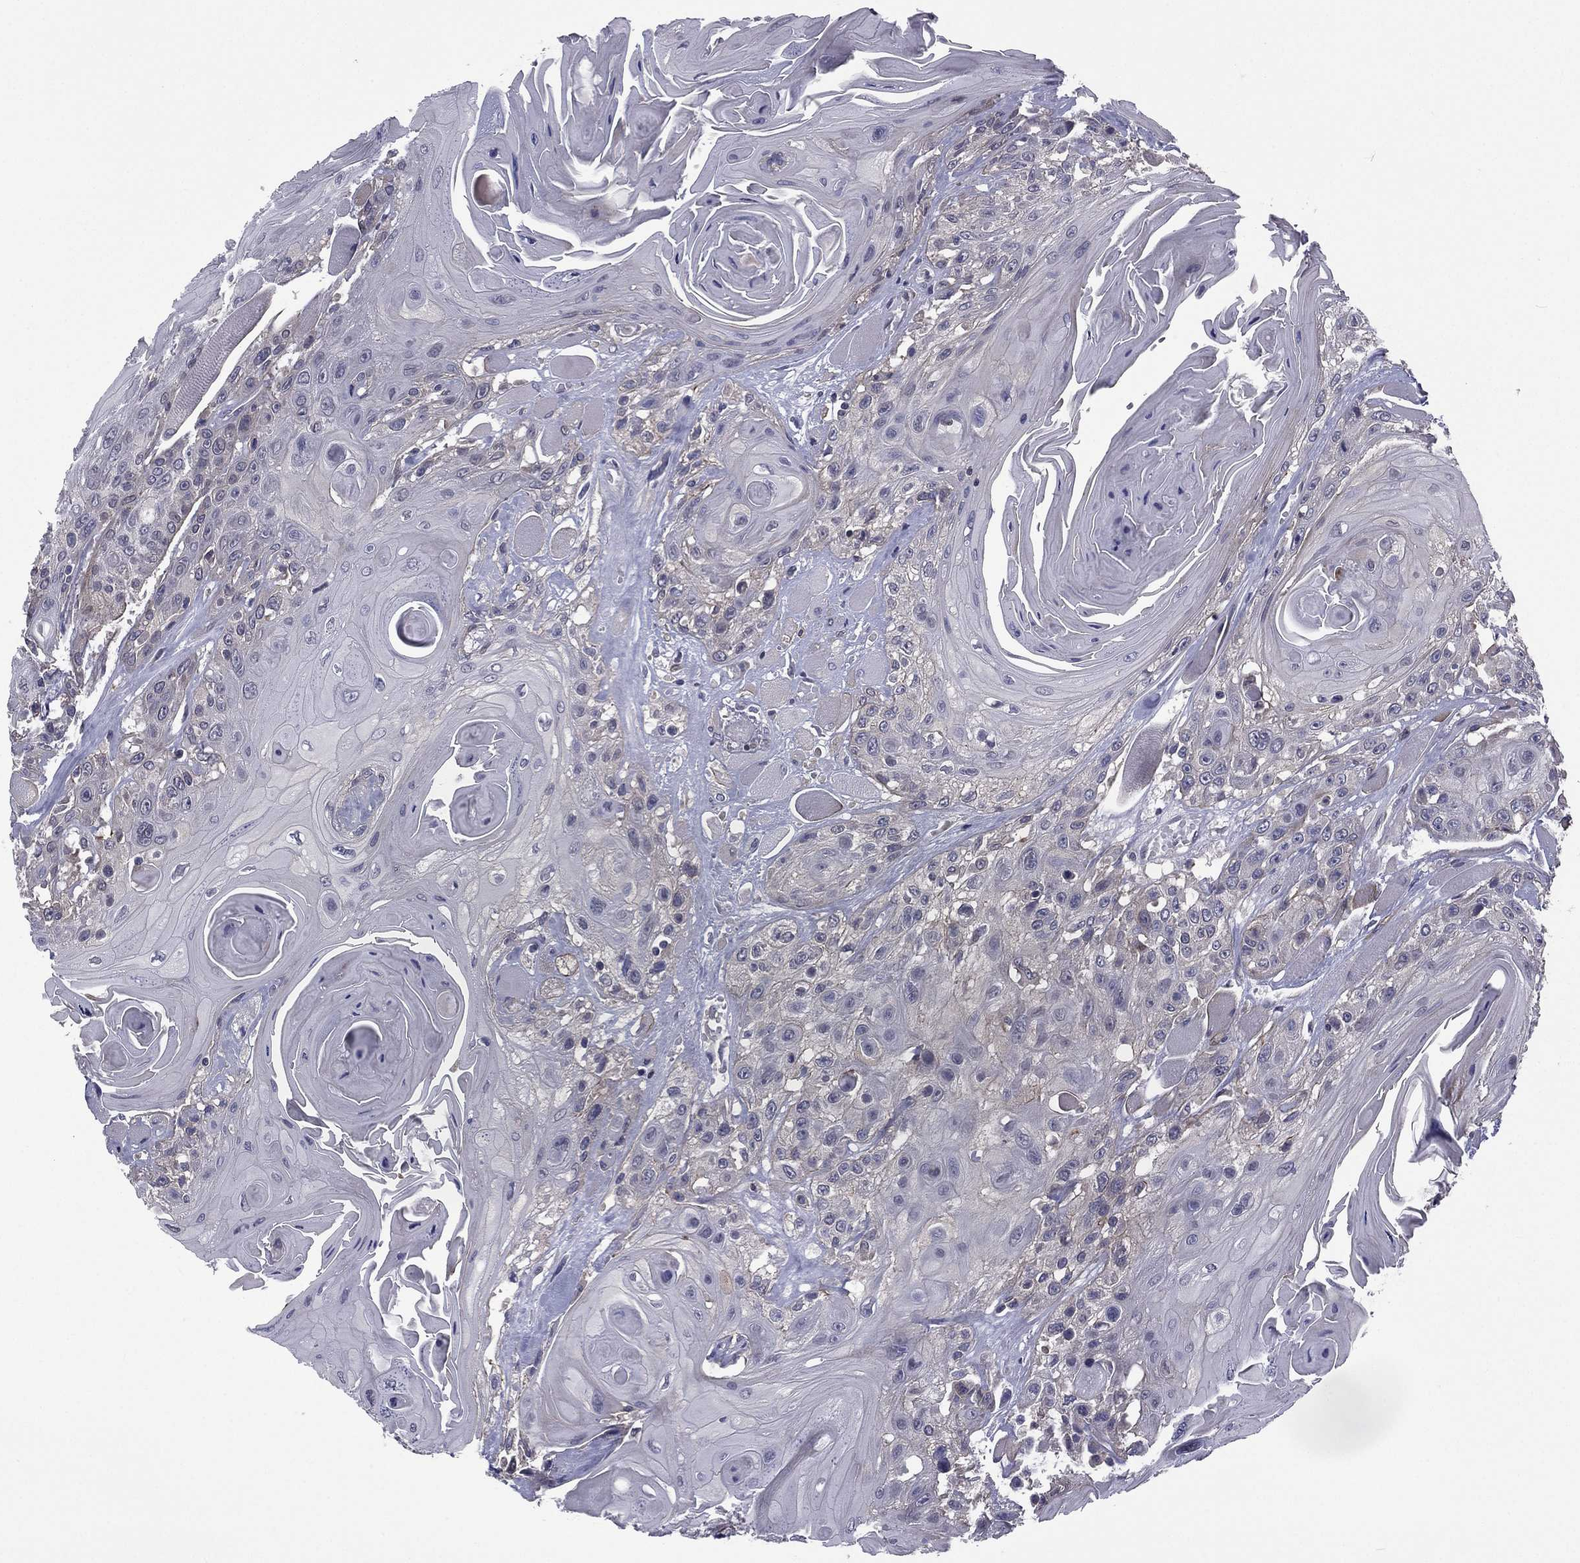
{"staining": {"intensity": "negative", "quantity": "none", "location": "none"}, "tissue": "head and neck cancer", "cell_type": "Tumor cells", "image_type": "cancer", "snomed": [{"axis": "morphology", "description": "Squamous cell carcinoma, NOS"}, {"axis": "topography", "description": "Head-Neck"}], "caption": "DAB immunohistochemical staining of human head and neck cancer demonstrates no significant expression in tumor cells. (DAB (3,3'-diaminobenzidine) immunohistochemistry with hematoxylin counter stain).", "gene": "ACTRT2", "patient": {"sex": "female", "age": 59}}